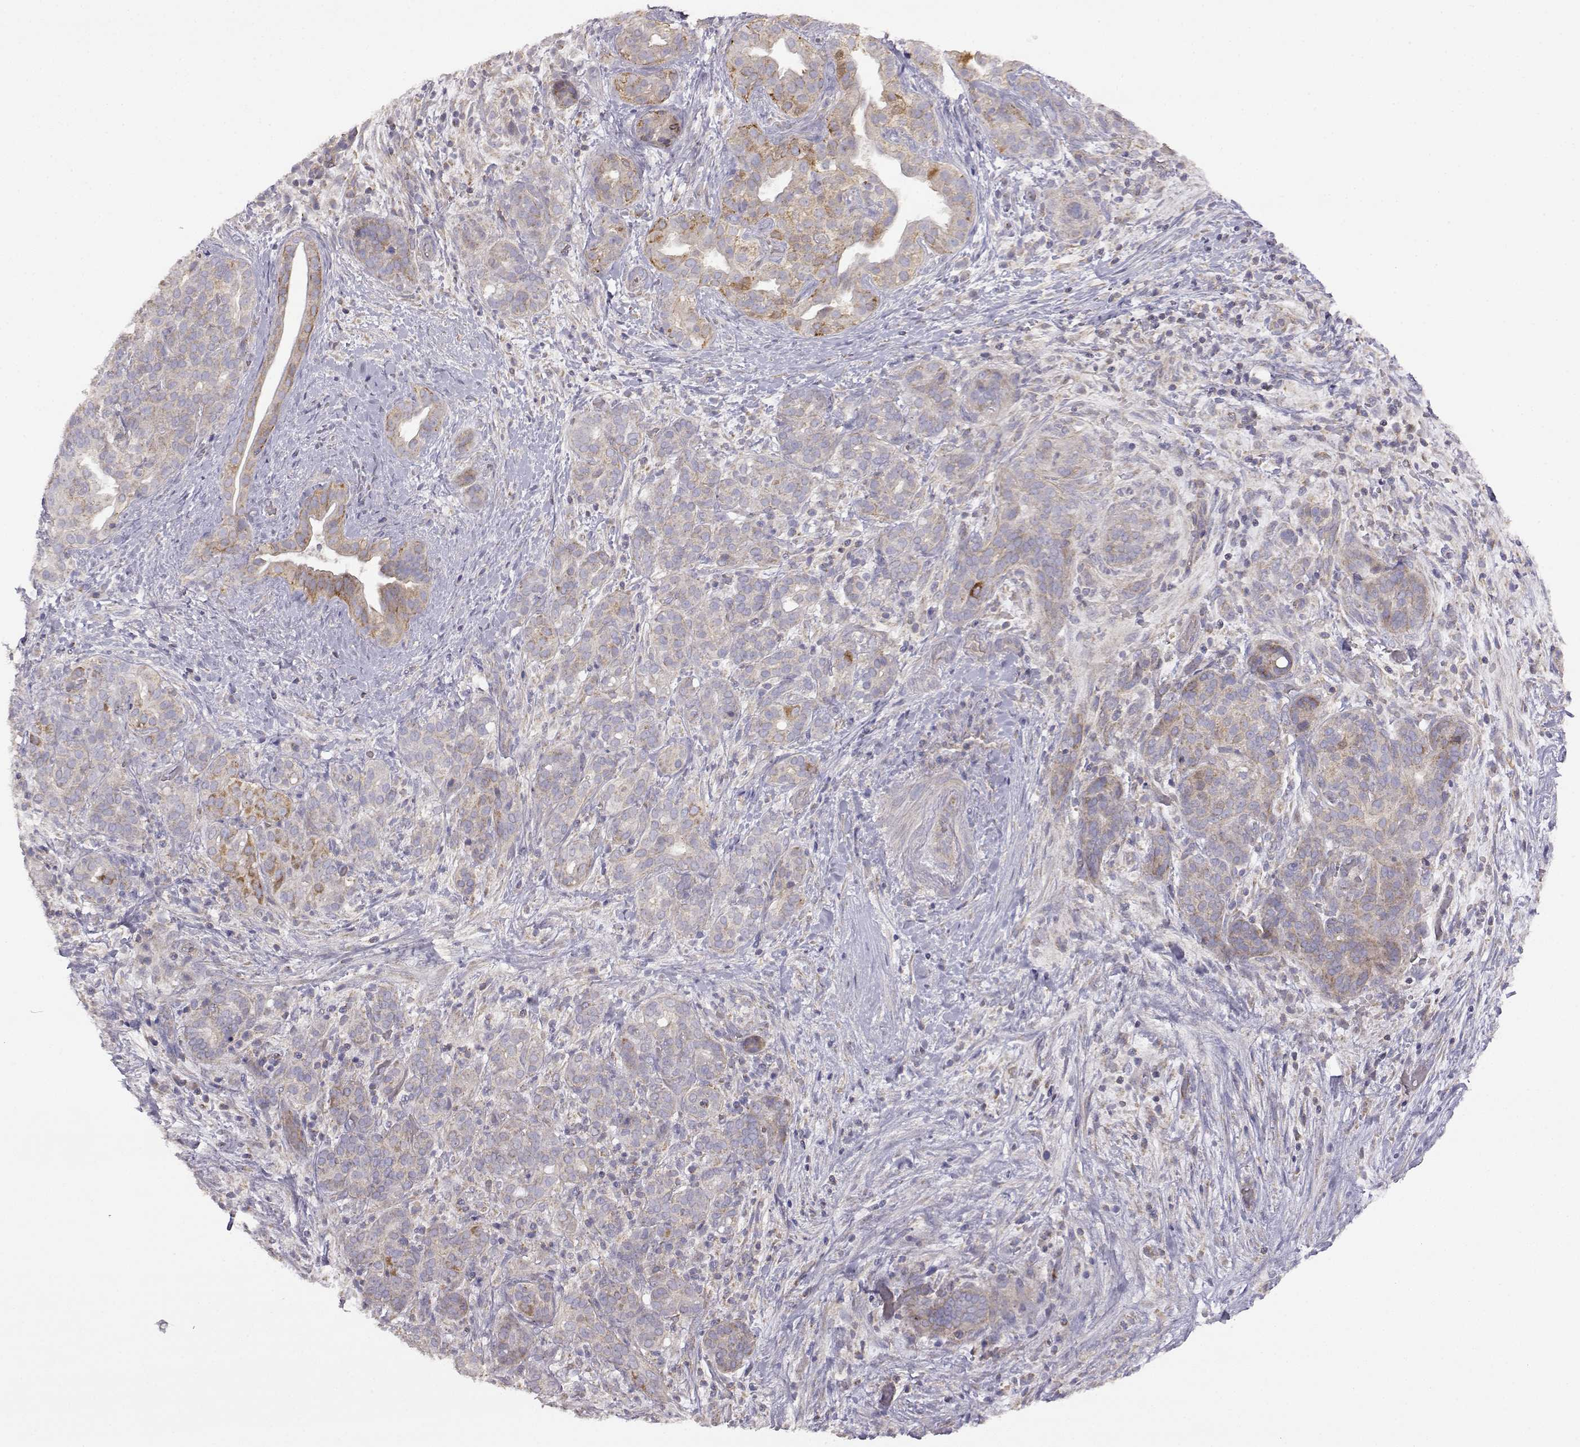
{"staining": {"intensity": "moderate", "quantity": "<25%", "location": "cytoplasmic/membranous"}, "tissue": "pancreatic cancer", "cell_type": "Tumor cells", "image_type": "cancer", "snomed": [{"axis": "morphology", "description": "Adenocarcinoma, NOS"}, {"axis": "topography", "description": "Pancreas"}], "caption": "IHC micrograph of human pancreatic adenocarcinoma stained for a protein (brown), which shows low levels of moderate cytoplasmic/membranous positivity in about <25% of tumor cells.", "gene": "DDC", "patient": {"sex": "male", "age": 44}}